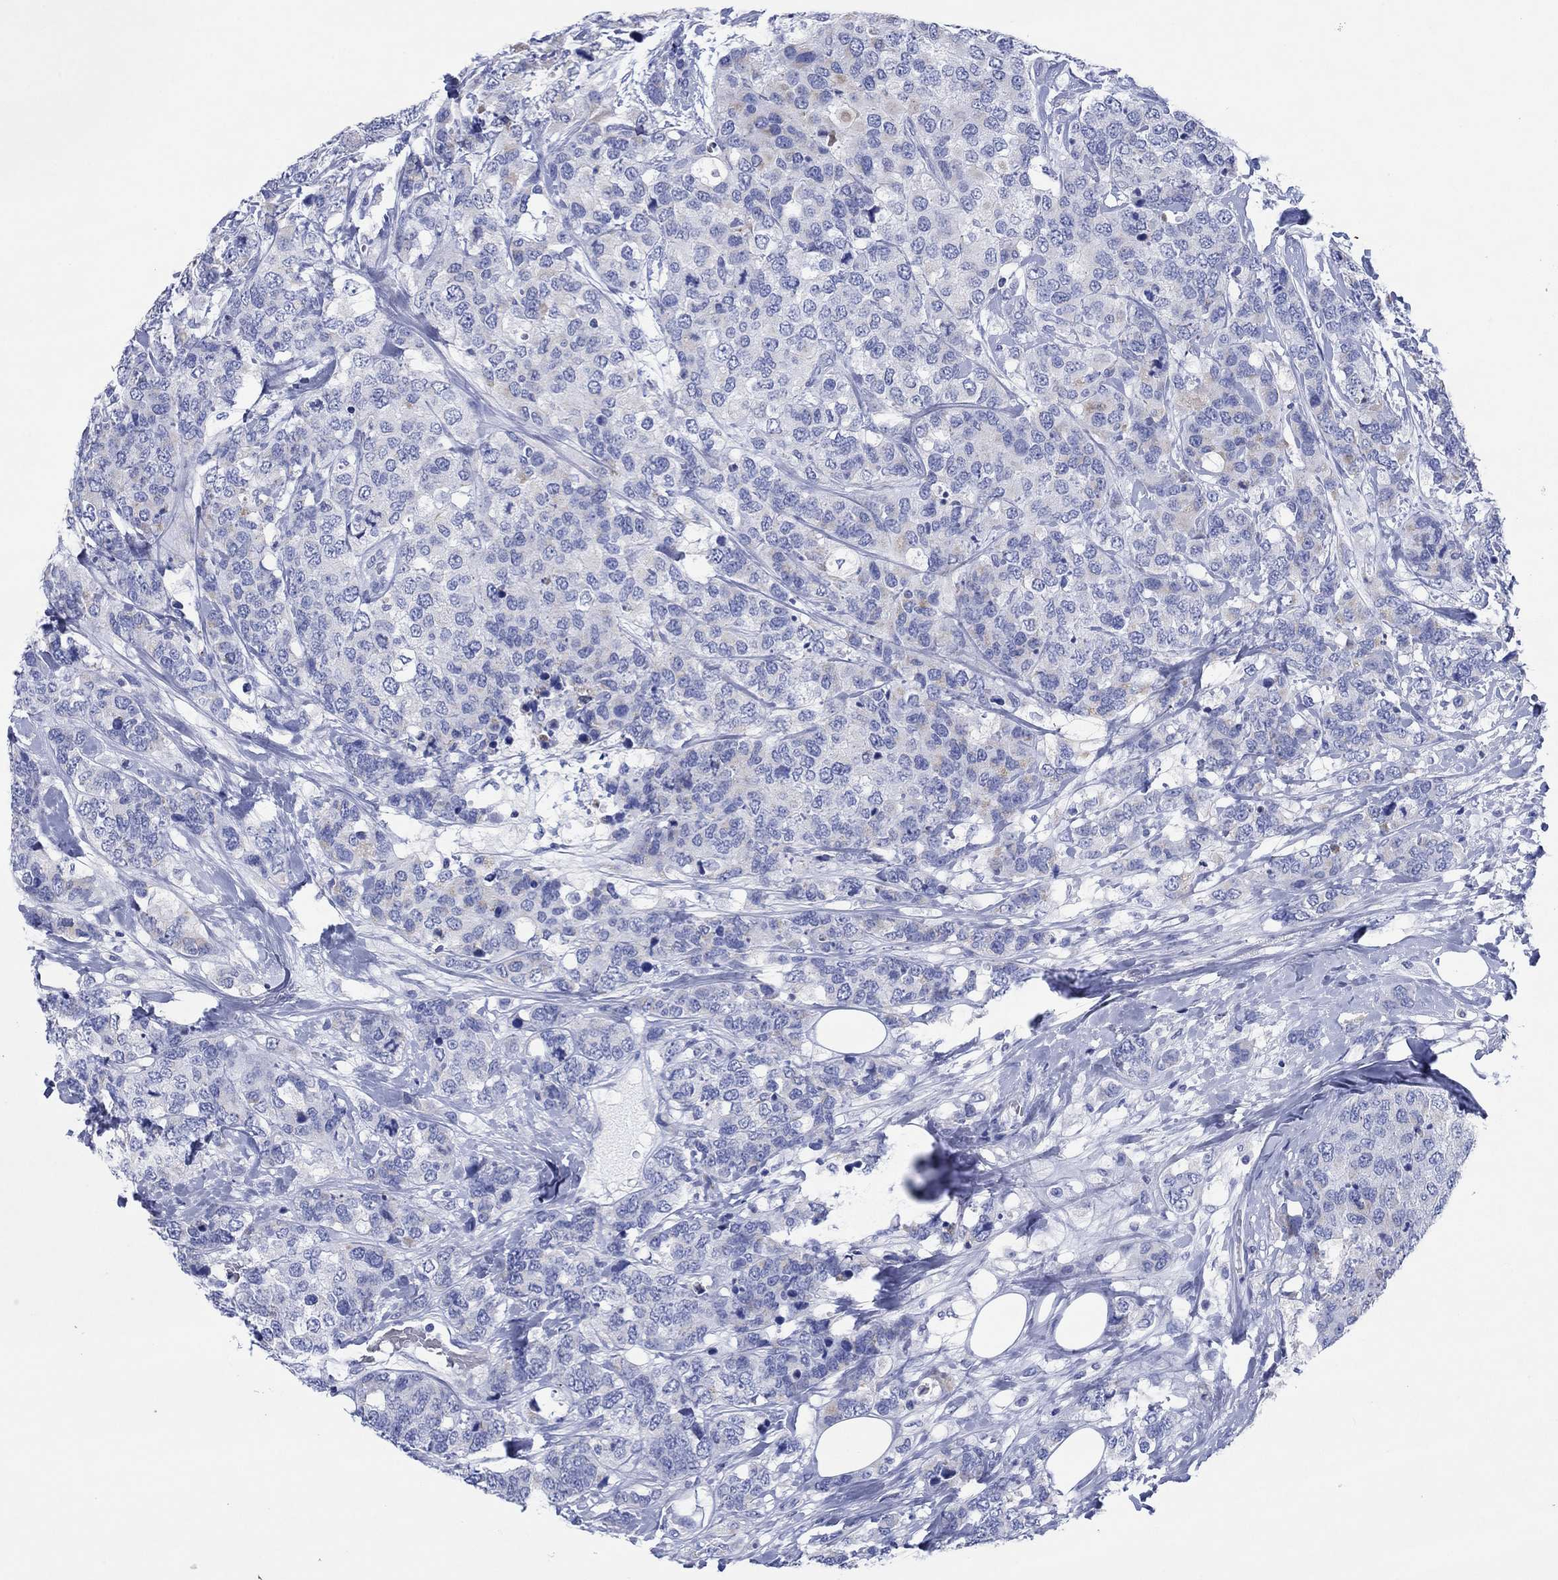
{"staining": {"intensity": "negative", "quantity": "none", "location": "none"}, "tissue": "breast cancer", "cell_type": "Tumor cells", "image_type": "cancer", "snomed": [{"axis": "morphology", "description": "Lobular carcinoma"}, {"axis": "topography", "description": "Breast"}], "caption": "The immunohistochemistry micrograph has no significant expression in tumor cells of breast cancer tissue. (Immunohistochemistry (ihc), brightfield microscopy, high magnification).", "gene": "HCRT", "patient": {"sex": "female", "age": 59}}